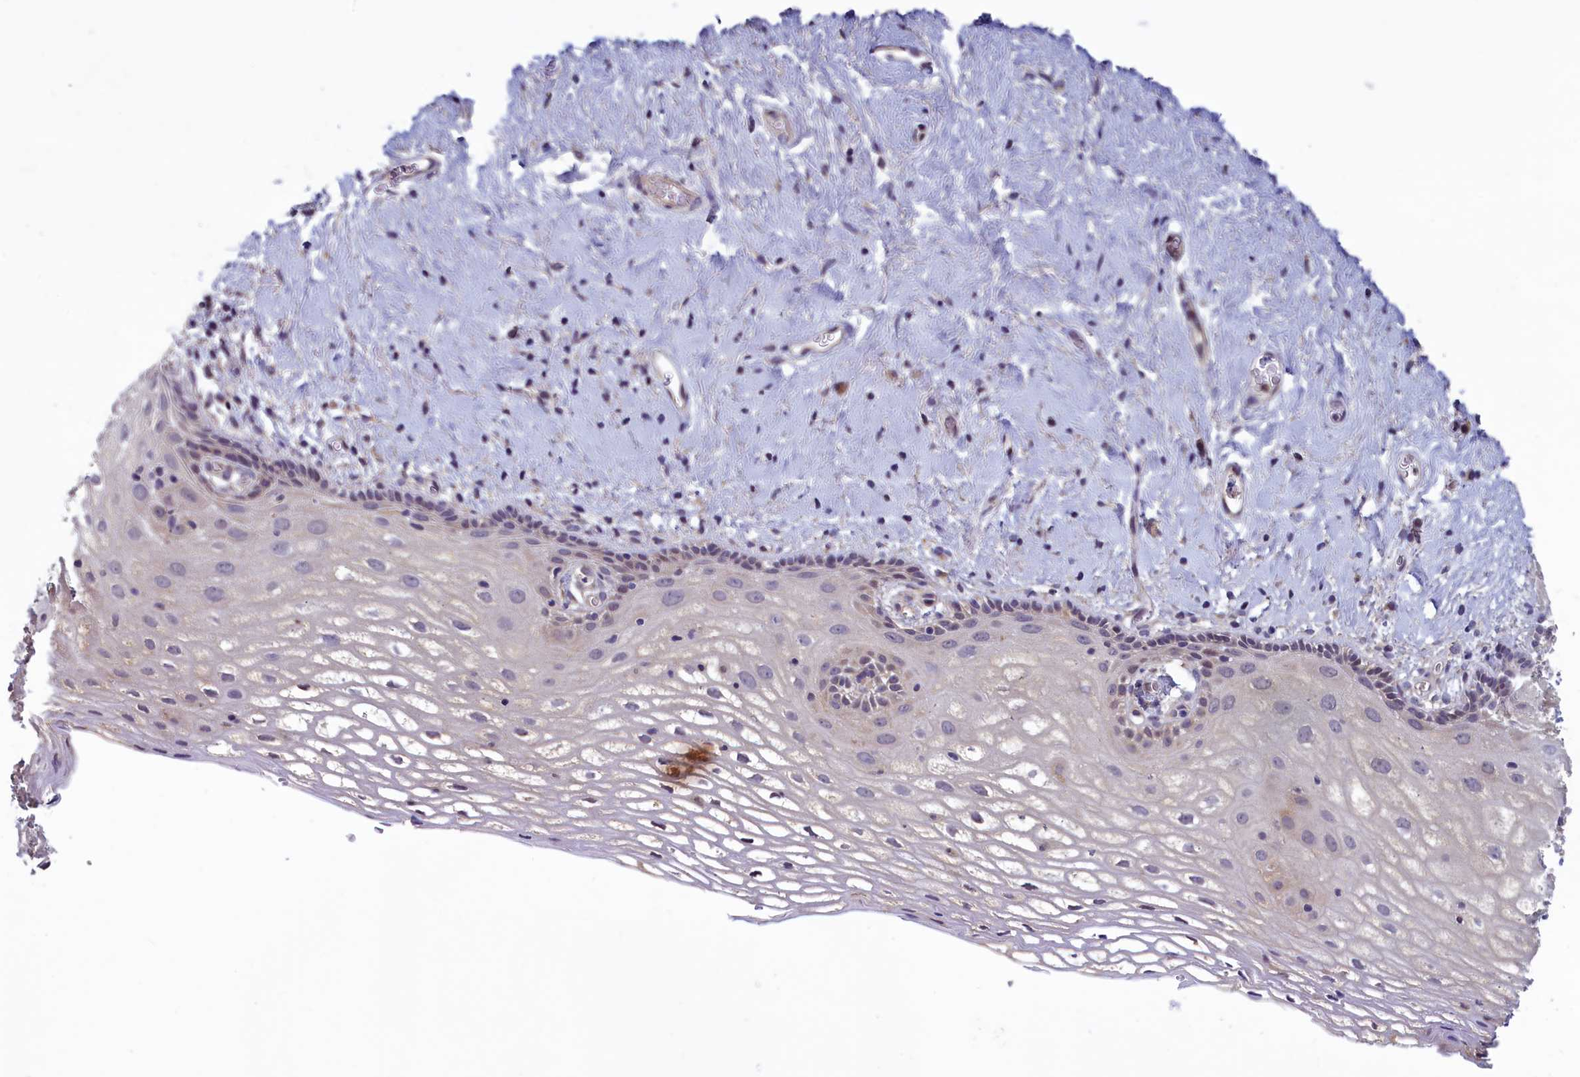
{"staining": {"intensity": "negative", "quantity": "none", "location": "none"}, "tissue": "vagina", "cell_type": "Squamous epithelial cells", "image_type": "normal", "snomed": [{"axis": "morphology", "description": "Normal tissue, NOS"}, {"axis": "morphology", "description": "Adenocarcinoma, NOS"}, {"axis": "topography", "description": "Rectum"}, {"axis": "topography", "description": "Vagina"}], "caption": "This is an immunohistochemistry image of normal human vagina. There is no positivity in squamous epithelial cells.", "gene": "HECA", "patient": {"sex": "female", "age": 71}}